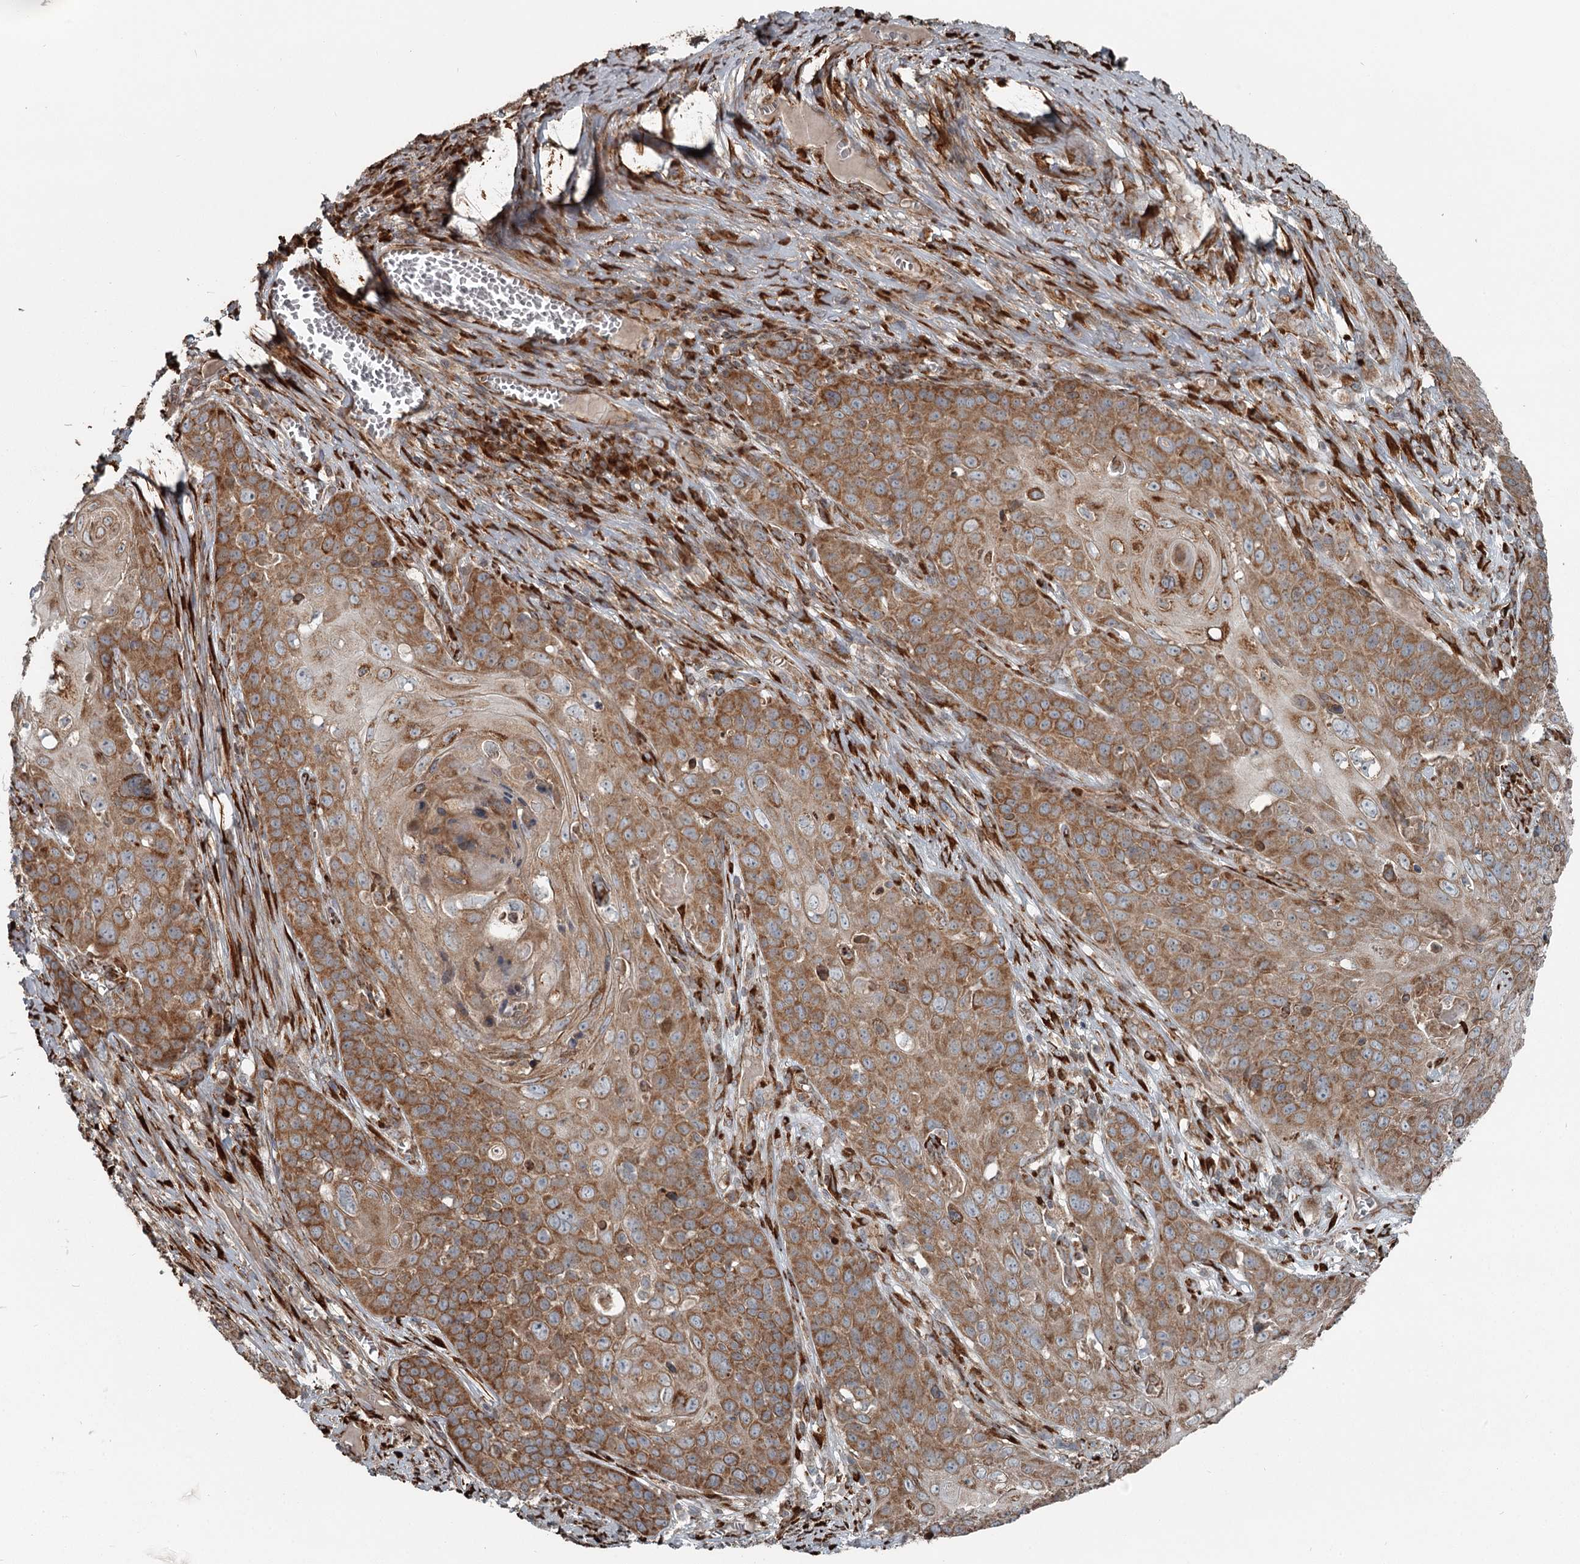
{"staining": {"intensity": "moderate", "quantity": ">75%", "location": "cytoplasmic/membranous"}, "tissue": "skin cancer", "cell_type": "Tumor cells", "image_type": "cancer", "snomed": [{"axis": "morphology", "description": "Squamous cell carcinoma, NOS"}, {"axis": "topography", "description": "Skin"}], "caption": "High-power microscopy captured an immunohistochemistry photomicrograph of skin cancer, revealing moderate cytoplasmic/membranous expression in approximately >75% of tumor cells. The staining is performed using DAB (3,3'-diaminobenzidine) brown chromogen to label protein expression. The nuclei are counter-stained blue using hematoxylin.", "gene": "RASSF8", "patient": {"sex": "male", "age": 55}}